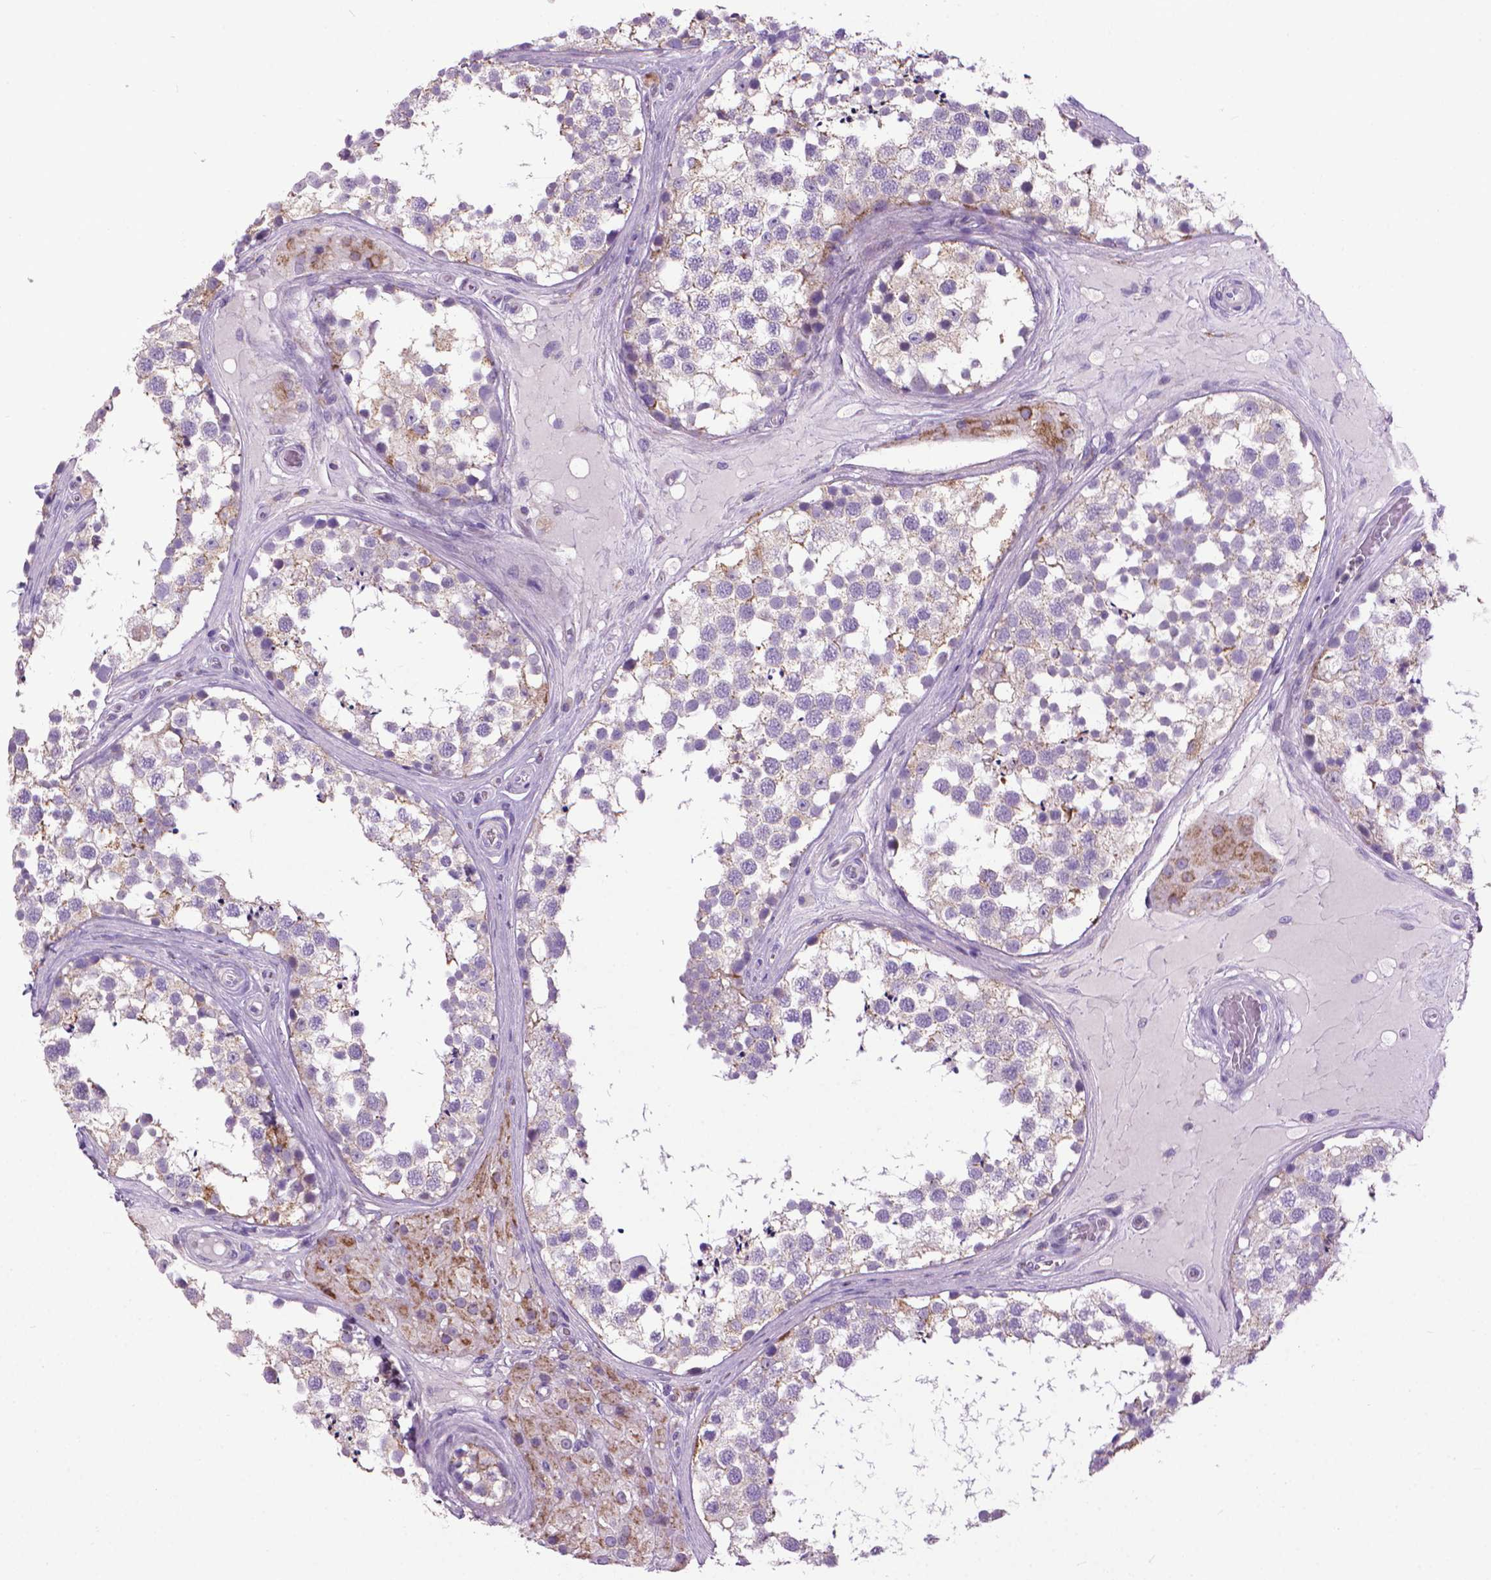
{"staining": {"intensity": "weak", "quantity": "<25%", "location": "cytoplasmic/membranous"}, "tissue": "testis", "cell_type": "Cells in seminiferous ducts", "image_type": "normal", "snomed": [{"axis": "morphology", "description": "Normal tissue, NOS"}, {"axis": "morphology", "description": "Seminoma, NOS"}, {"axis": "topography", "description": "Testis"}], "caption": "The IHC photomicrograph has no significant expression in cells in seminiferous ducts of testis.", "gene": "VDAC1", "patient": {"sex": "male", "age": 65}}